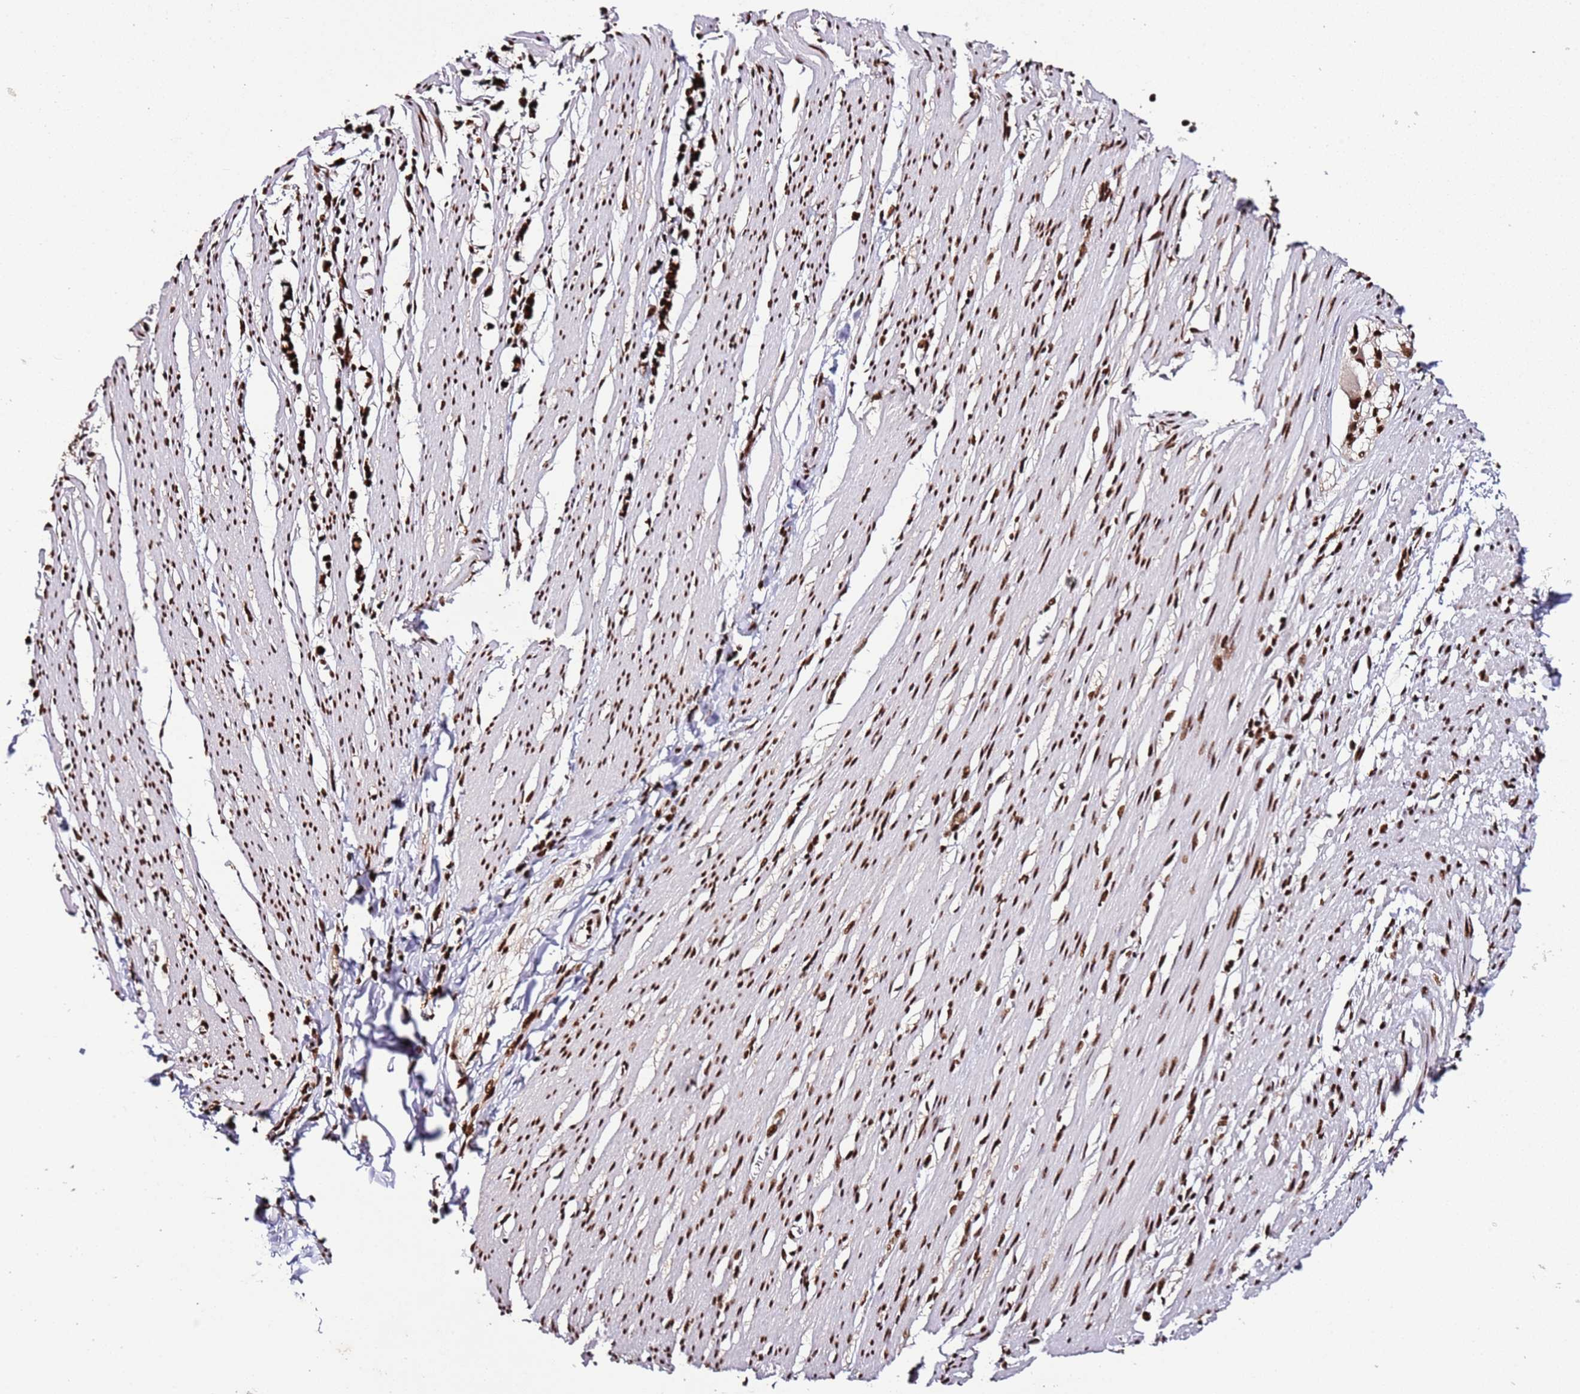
{"staining": {"intensity": "strong", "quantity": ">75%", "location": "nuclear"}, "tissue": "smooth muscle", "cell_type": "Smooth muscle cells", "image_type": "normal", "snomed": [{"axis": "morphology", "description": "Normal tissue, NOS"}, {"axis": "morphology", "description": "Adenocarcinoma, NOS"}, {"axis": "topography", "description": "Colon"}, {"axis": "topography", "description": "Peripheral nerve tissue"}], "caption": "A high-resolution image shows immunohistochemistry (IHC) staining of unremarkable smooth muscle, which exhibits strong nuclear positivity in approximately >75% of smooth muscle cells. (brown staining indicates protein expression, while blue staining denotes nuclei).", "gene": "C6orf226", "patient": {"sex": "male", "age": 14}}